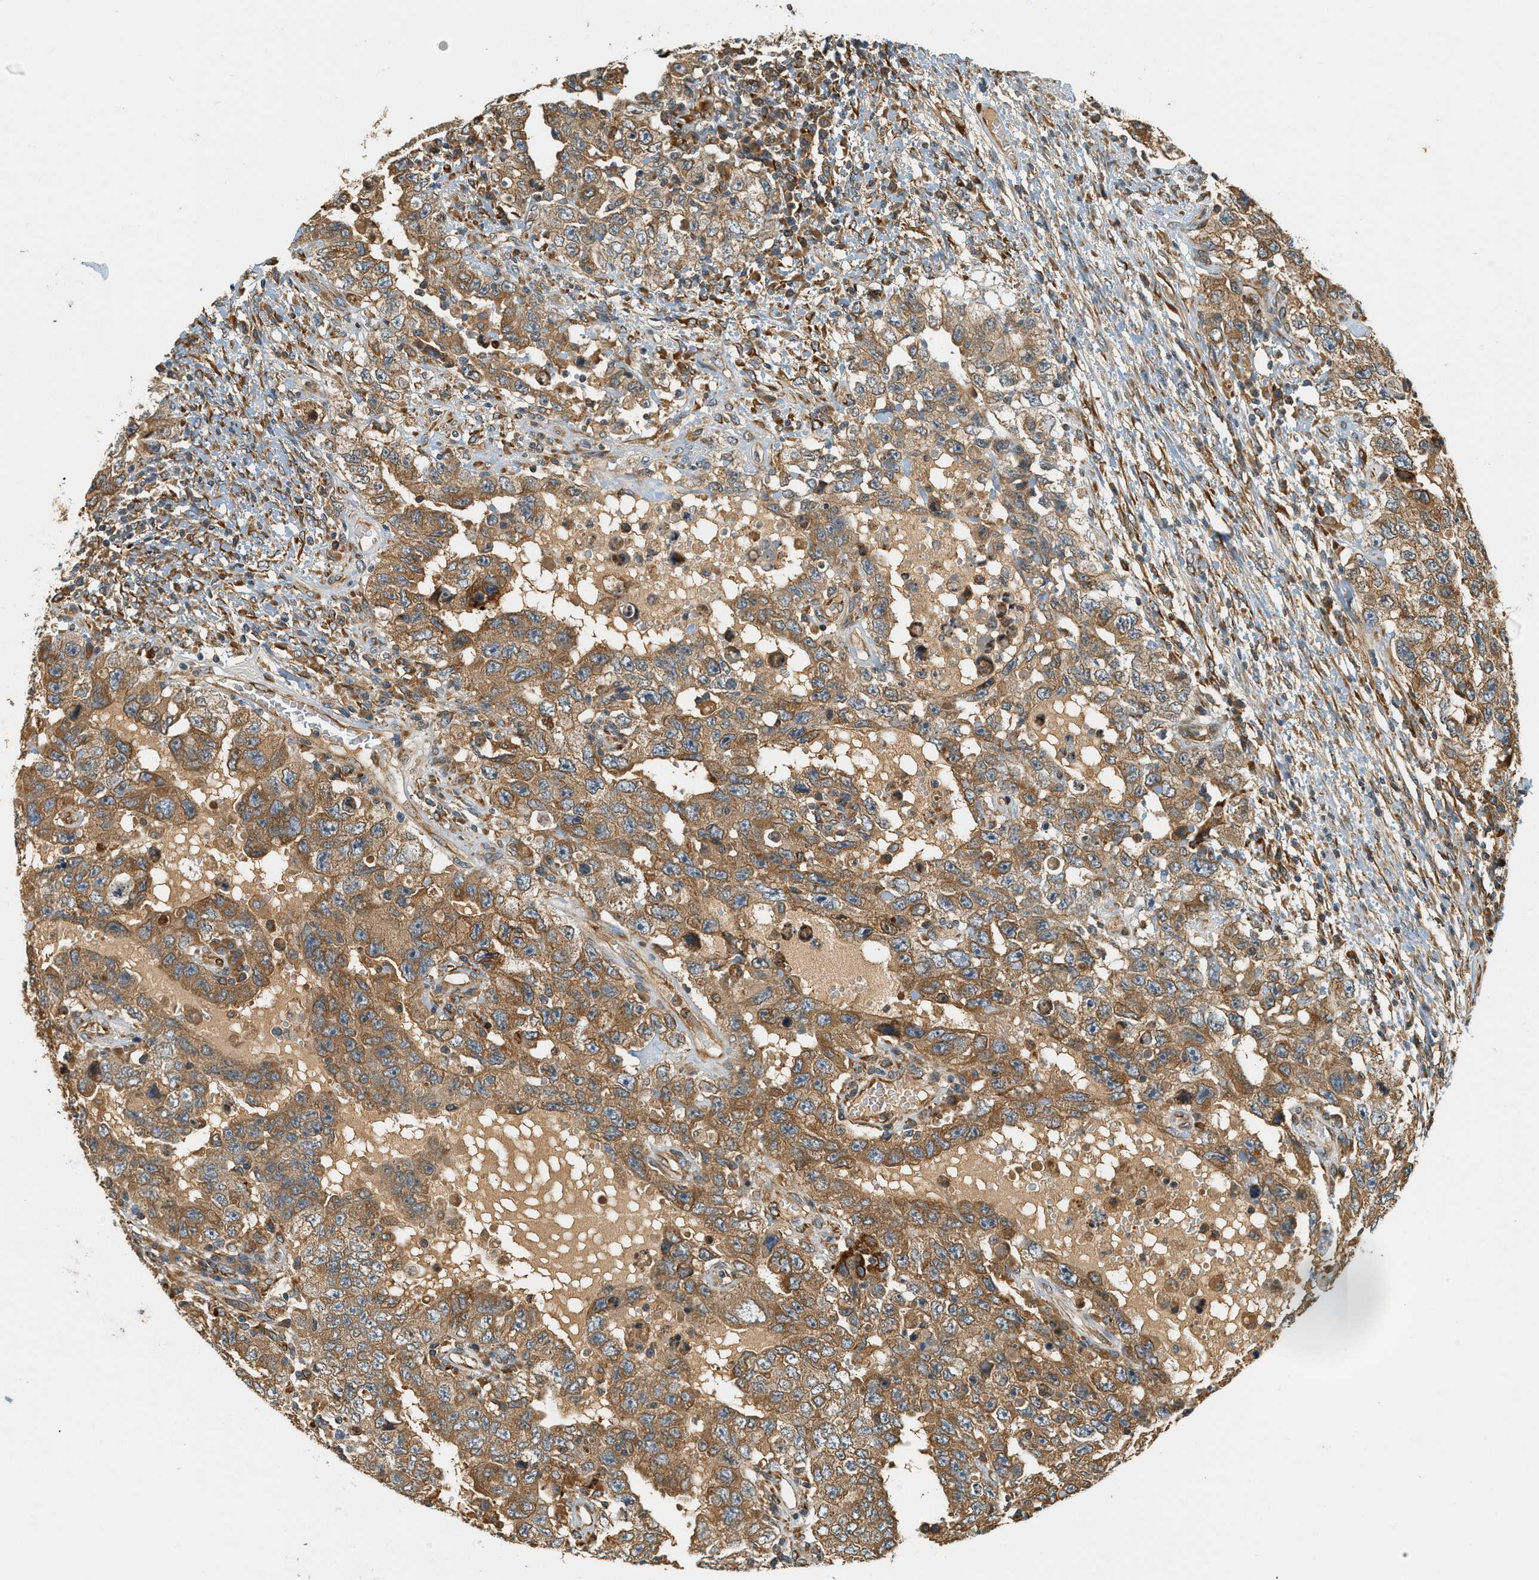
{"staining": {"intensity": "moderate", "quantity": ">75%", "location": "cytoplasmic/membranous"}, "tissue": "testis cancer", "cell_type": "Tumor cells", "image_type": "cancer", "snomed": [{"axis": "morphology", "description": "Carcinoma, Embryonal, NOS"}, {"axis": "topography", "description": "Testis"}], "caption": "This is a histology image of immunohistochemistry staining of embryonal carcinoma (testis), which shows moderate expression in the cytoplasmic/membranous of tumor cells.", "gene": "PDK1", "patient": {"sex": "male", "age": 26}}